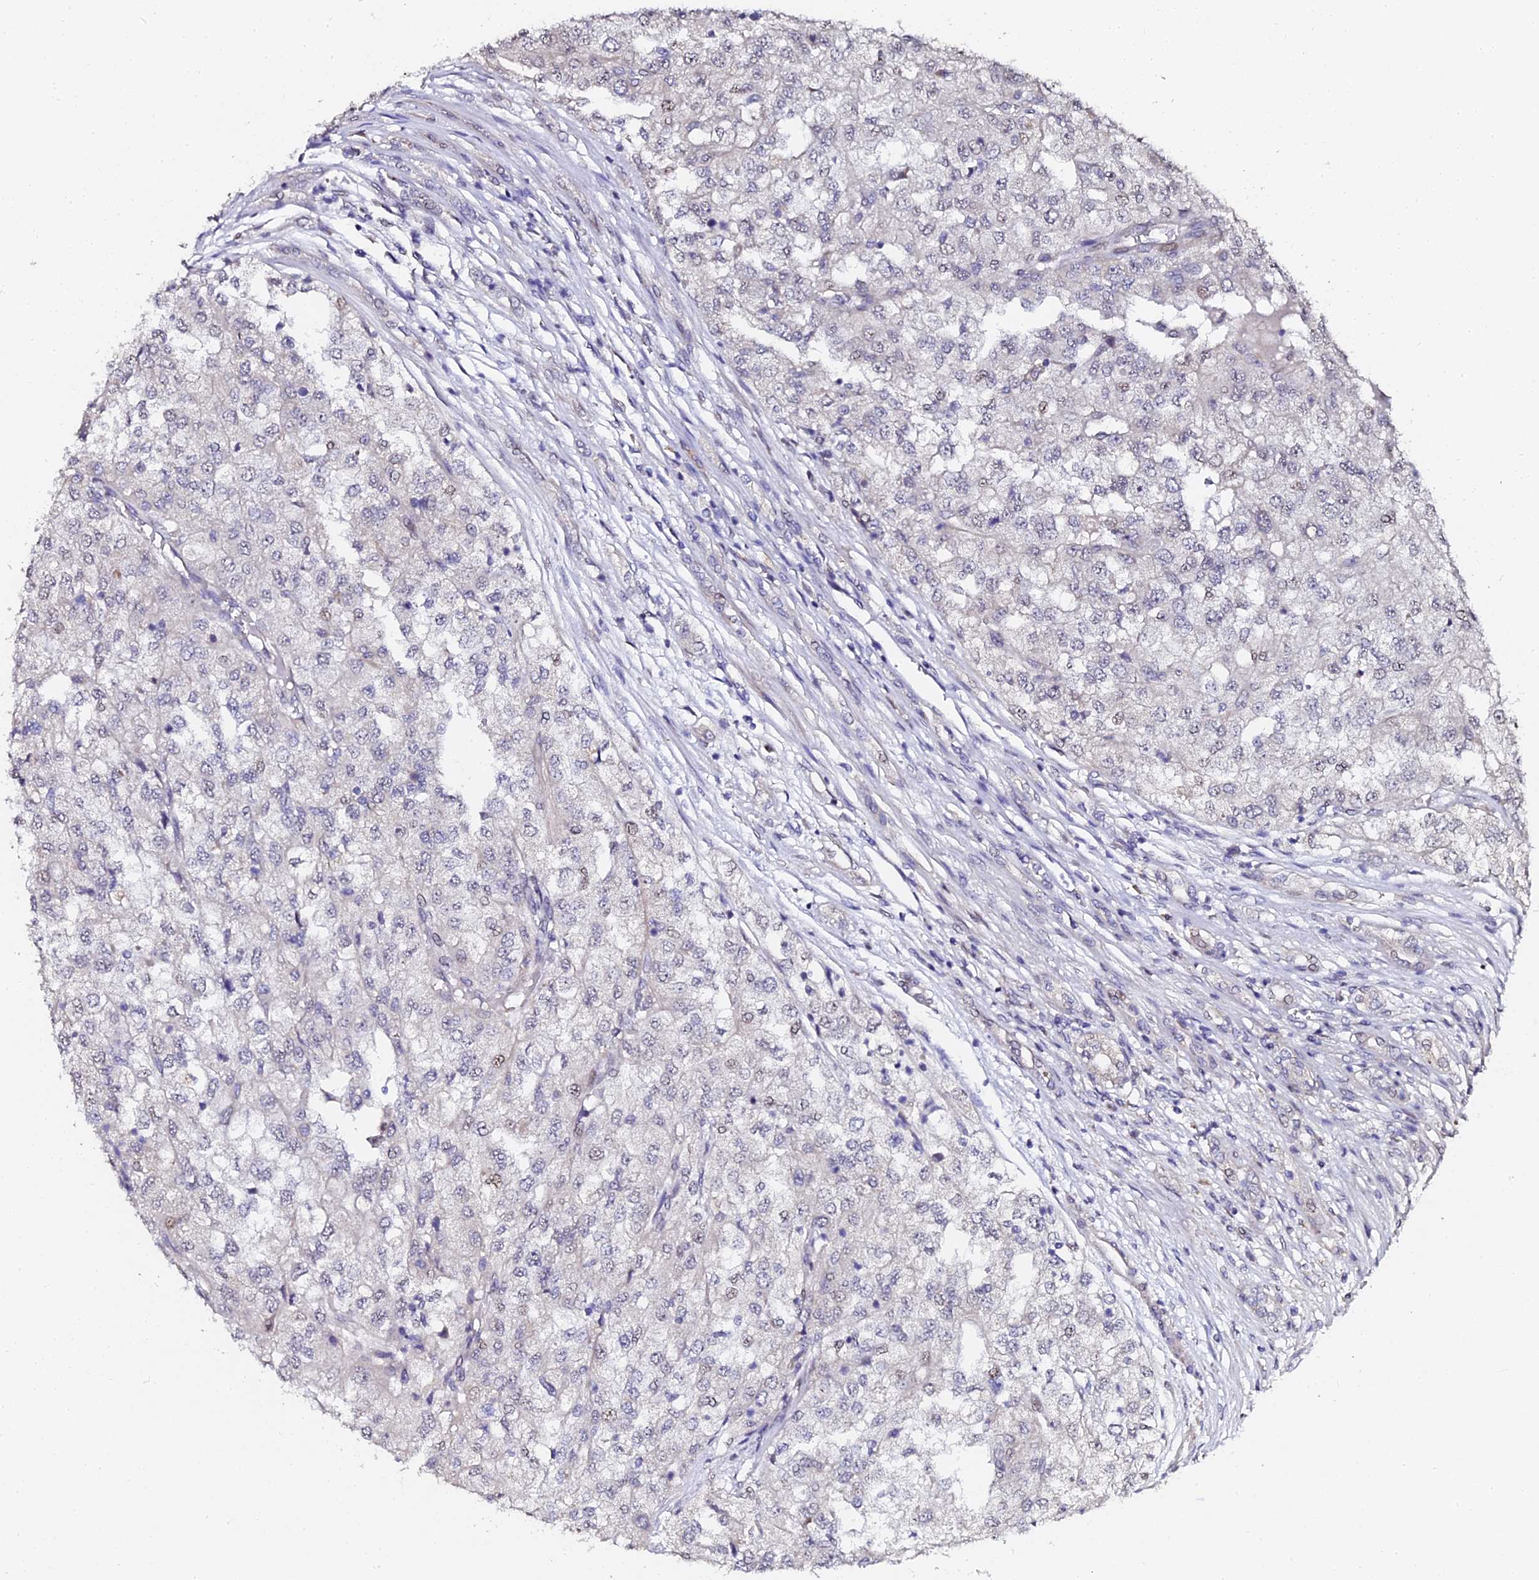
{"staining": {"intensity": "negative", "quantity": "none", "location": "none"}, "tissue": "renal cancer", "cell_type": "Tumor cells", "image_type": "cancer", "snomed": [{"axis": "morphology", "description": "Adenocarcinoma, NOS"}, {"axis": "topography", "description": "Kidney"}], "caption": "Micrograph shows no significant protein staining in tumor cells of renal cancer. (Brightfield microscopy of DAB IHC at high magnification).", "gene": "GPN3", "patient": {"sex": "female", "age": 54}}